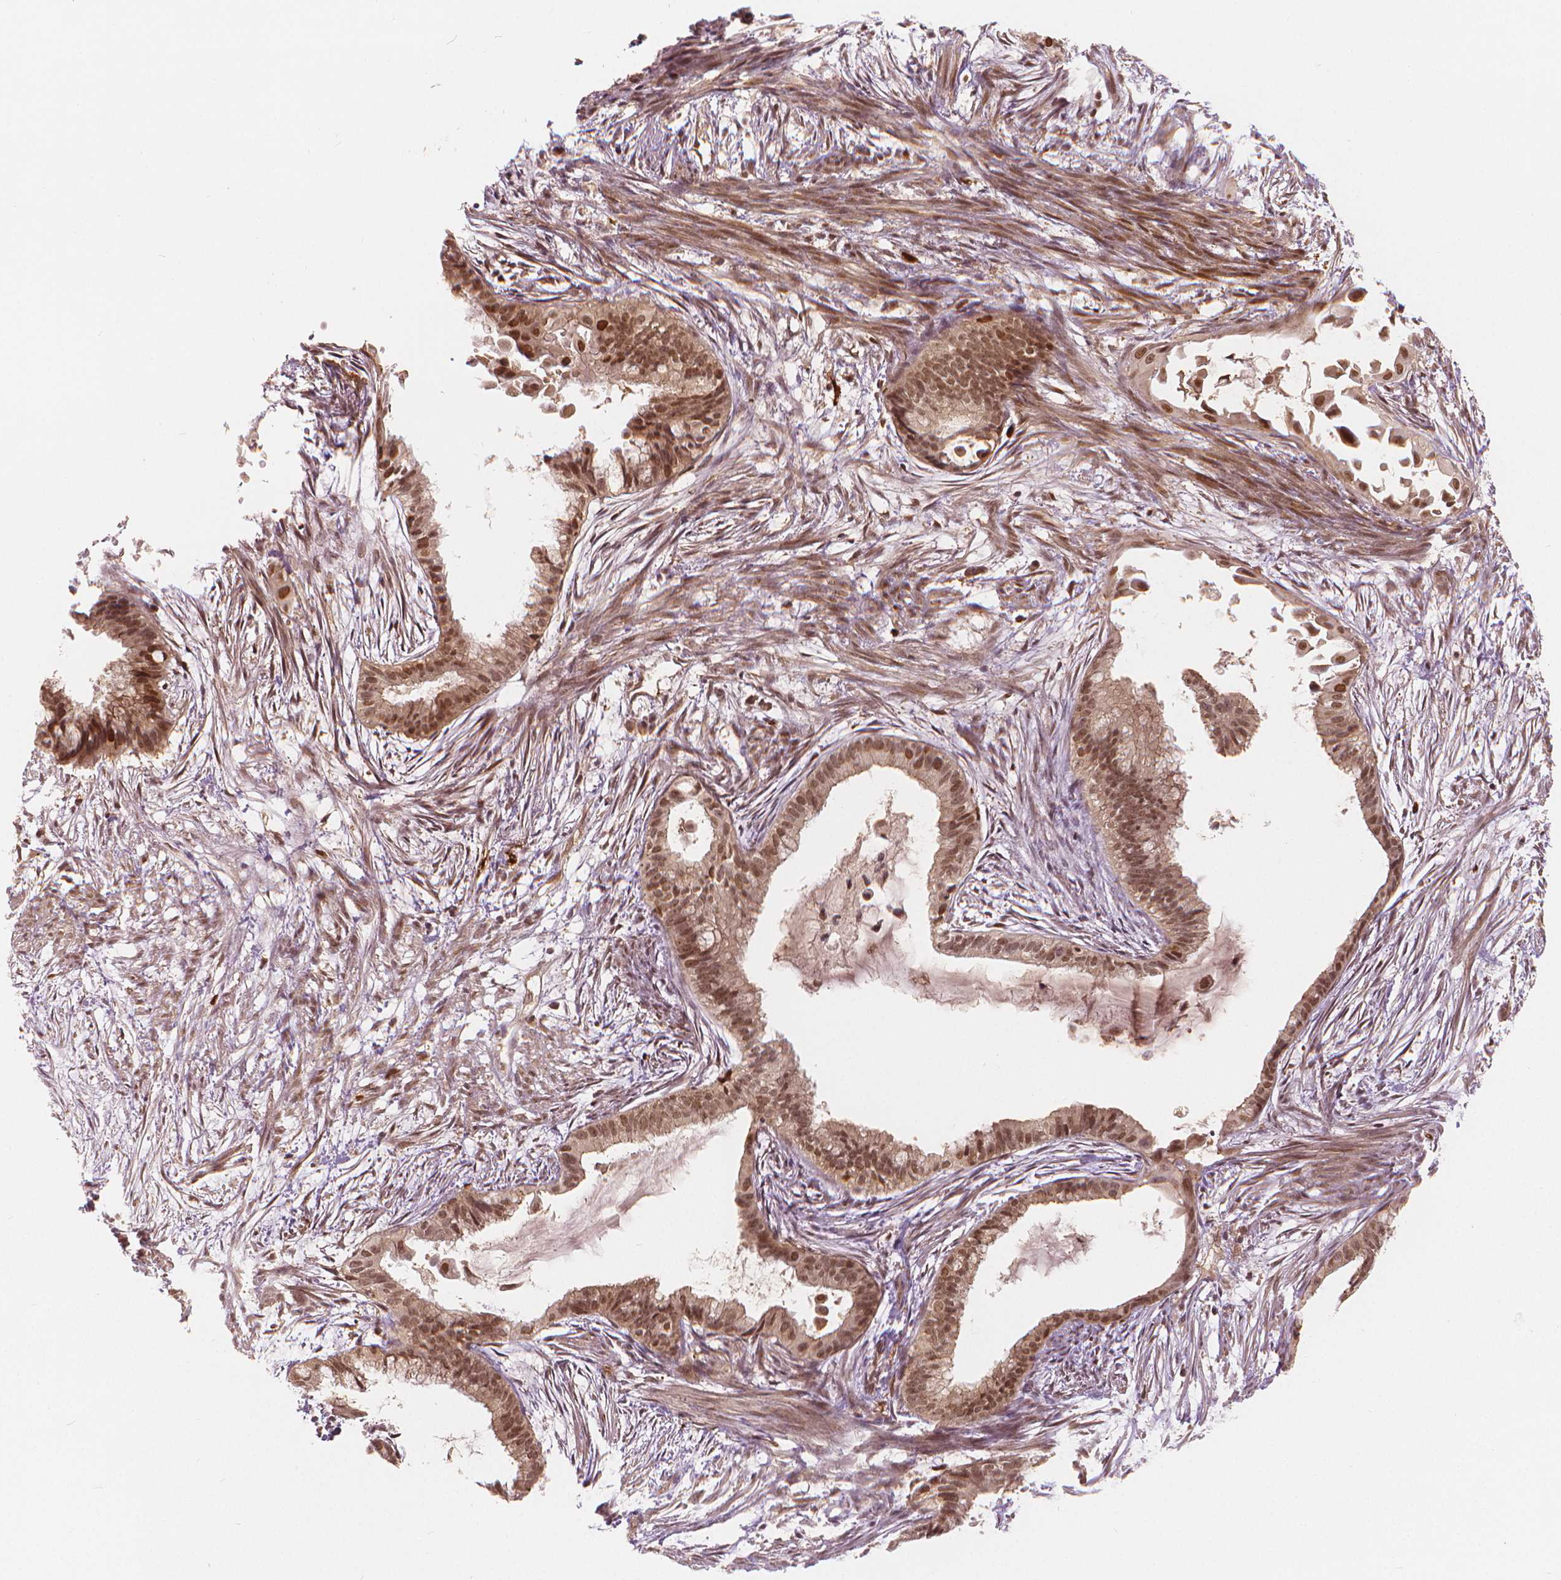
{"staining": {"intensity": "moderate", "quantity": ">75%", "location": "nuclear"}, "tissue": "endometrial cancer", "cell_type": "Tumor cells", "image_type": "cancer", "snomed": [{"axis": "morphology", "description": "Adenocarcinoma, NOS"}, {"axis": "topography", "description": "Endometrium"}], "caption": "This histopathology image reveals immunohistochemistry (IHC) staining of endometrial adenocarcinoma, with medium moderate nuclear positivity in approximately >75% of tumor cells.", "gene": "NSD2", "patient": {"sex": "female", "age": 86}}